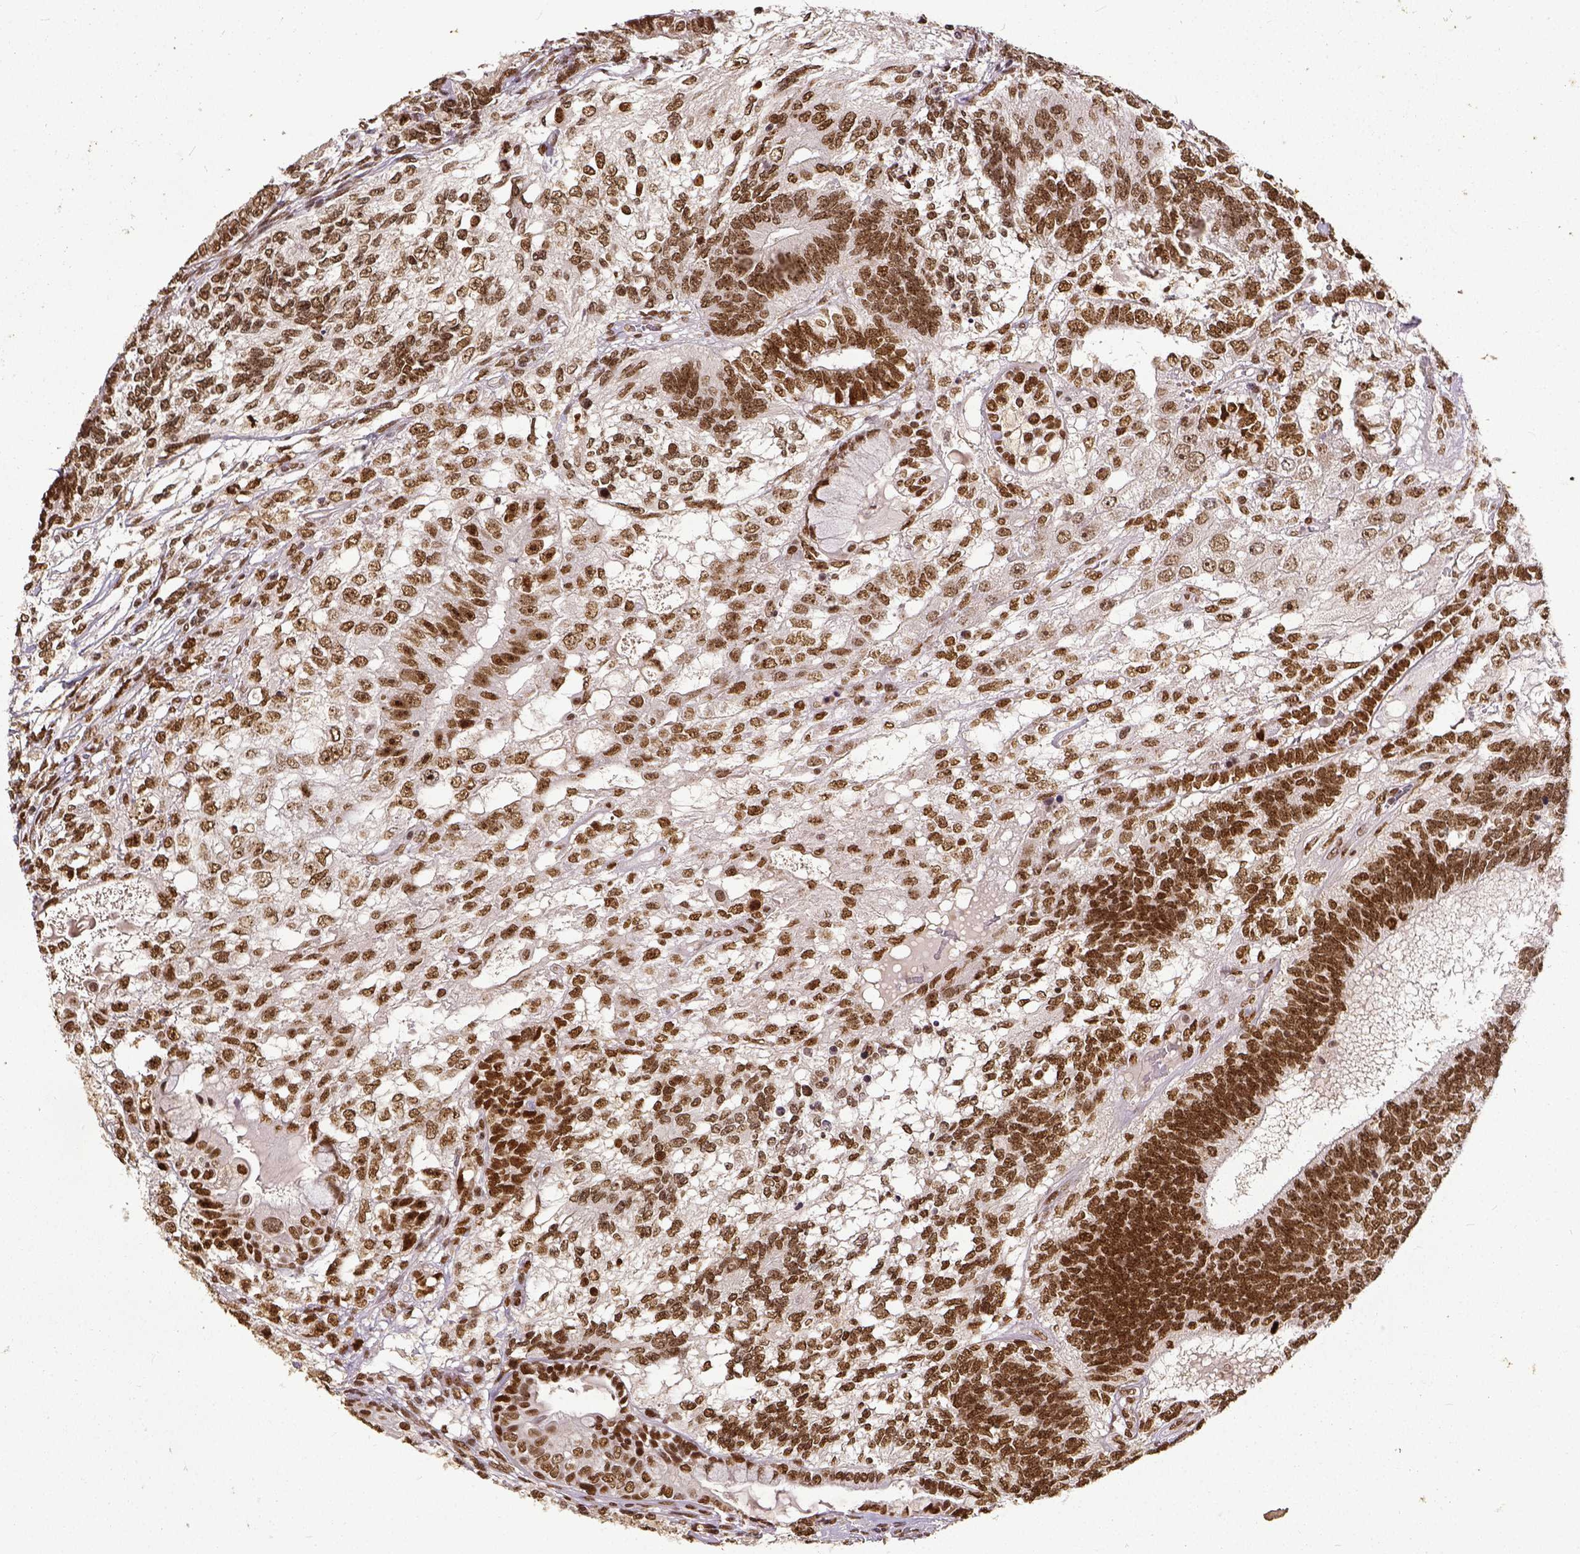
{"staining": {"intensity": "strong", "quantity": ">75%", "location": "nuclear"}, "tissue": "testis cancer", "cell_type": "Tumor cells", "image_type": "cancer", "snomed": [{"axis": "morphology", "description": "Seminoma, NOS"}, {"axis": "morphology", "description": "Carcinoma, Embryonal, NOS"}, {"axis": "topography", "description": "Testis"}], "caption": "Strong nuclear protein positivity is seen in about >75% of tumor cells in embryonal carcinoma (testis).", "gene": "ATRX", "patient": {"sex": "male", "age": 41}}